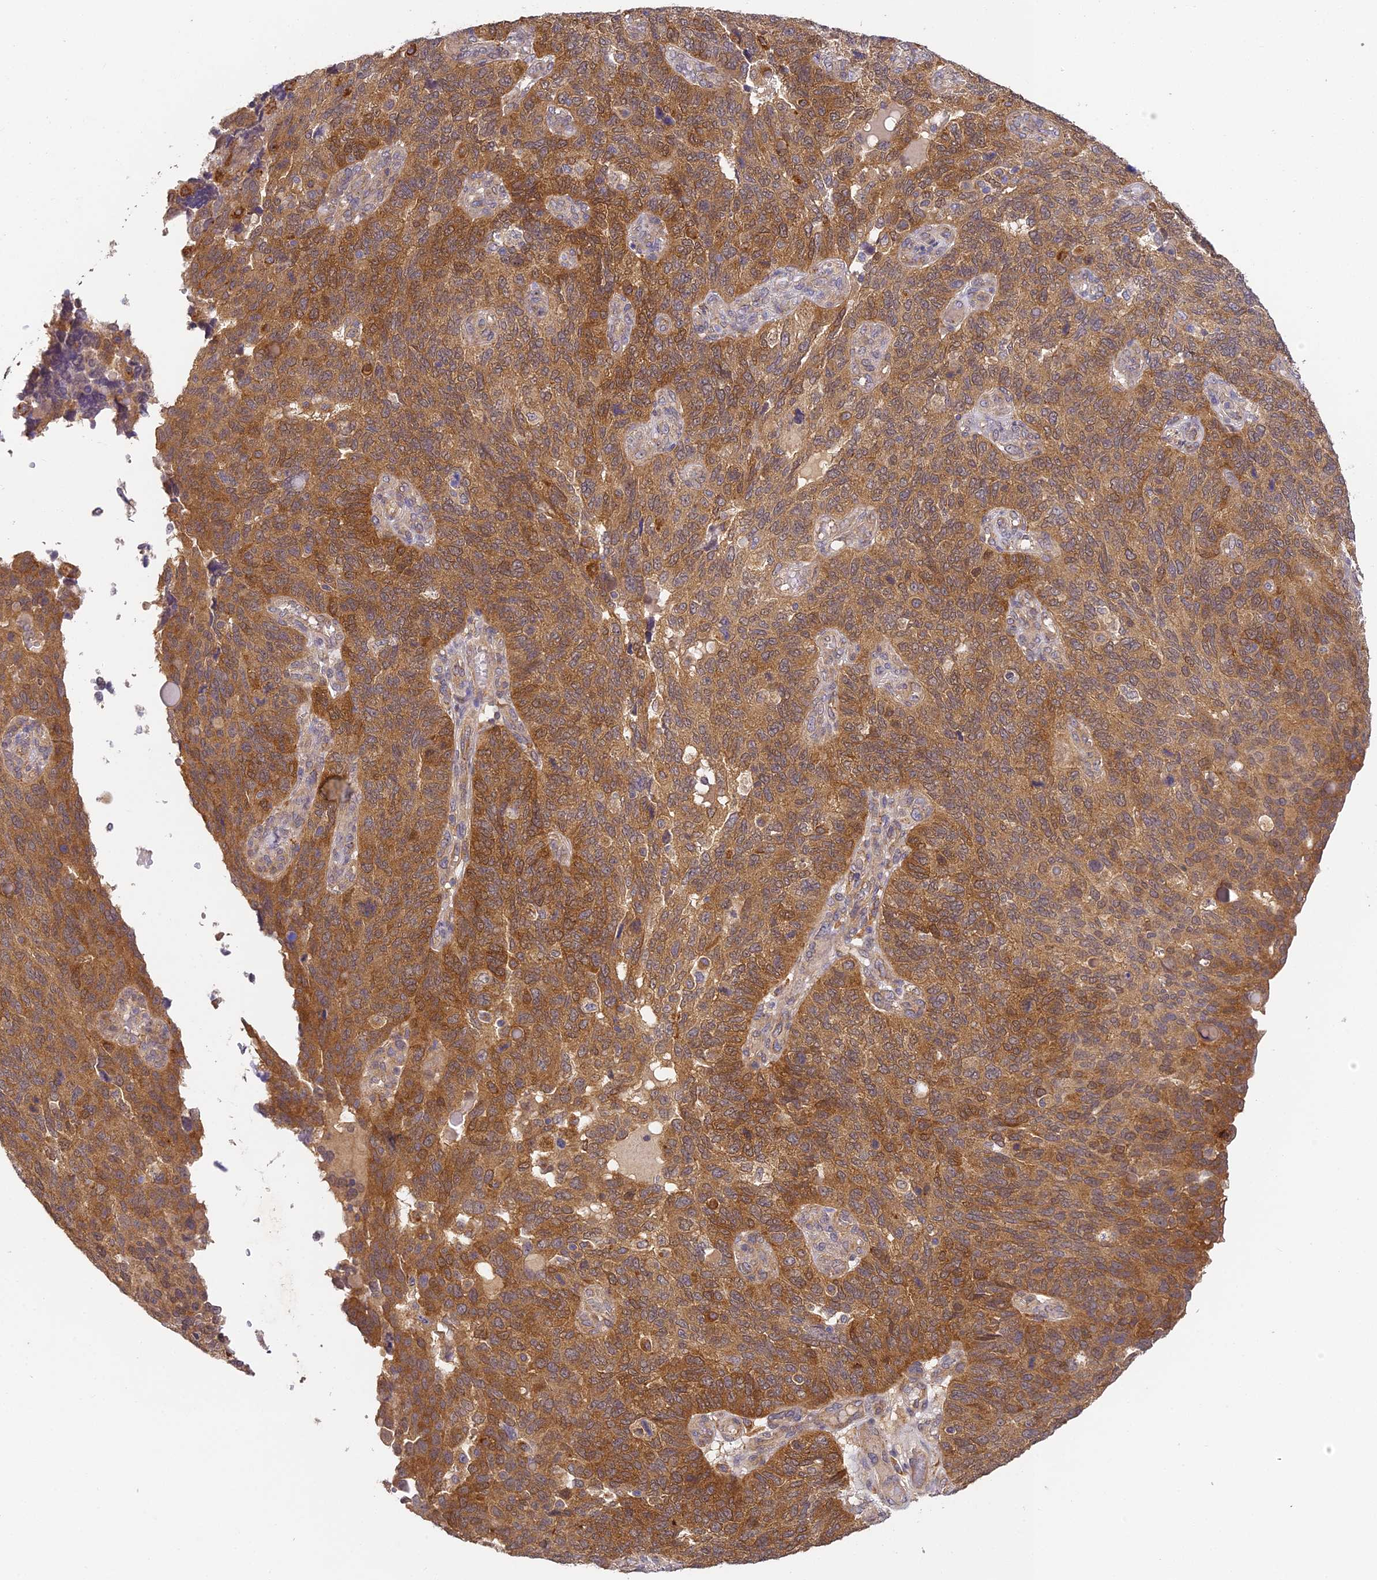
{"staining": {"intensity": "strong", "quantity": ">75%", "location": "cytoplasmic/membranous"}, "tissue": "endometrial cancer", "cell_type": "Tumor cells", "image_type": "cancer", "snomed": [{"axis": "morphology", "description": "Adenocarcinoma, NOS"}, {"axis": "topography", "description": "Endometrium"}], "caption": "High-magnification brightfield microscopy of adenocarcinoma (endometrial) stained with DAB (3,3'-diaminobenzidine) (brown) and counterstained with hematoxylin (blue). tumor cells exhibit strong cytoplasmic/membranous positivity is appreciated in about>75% of cells.", "gene": "YAE1", "patient": {"sex": "female", "age": 66}}